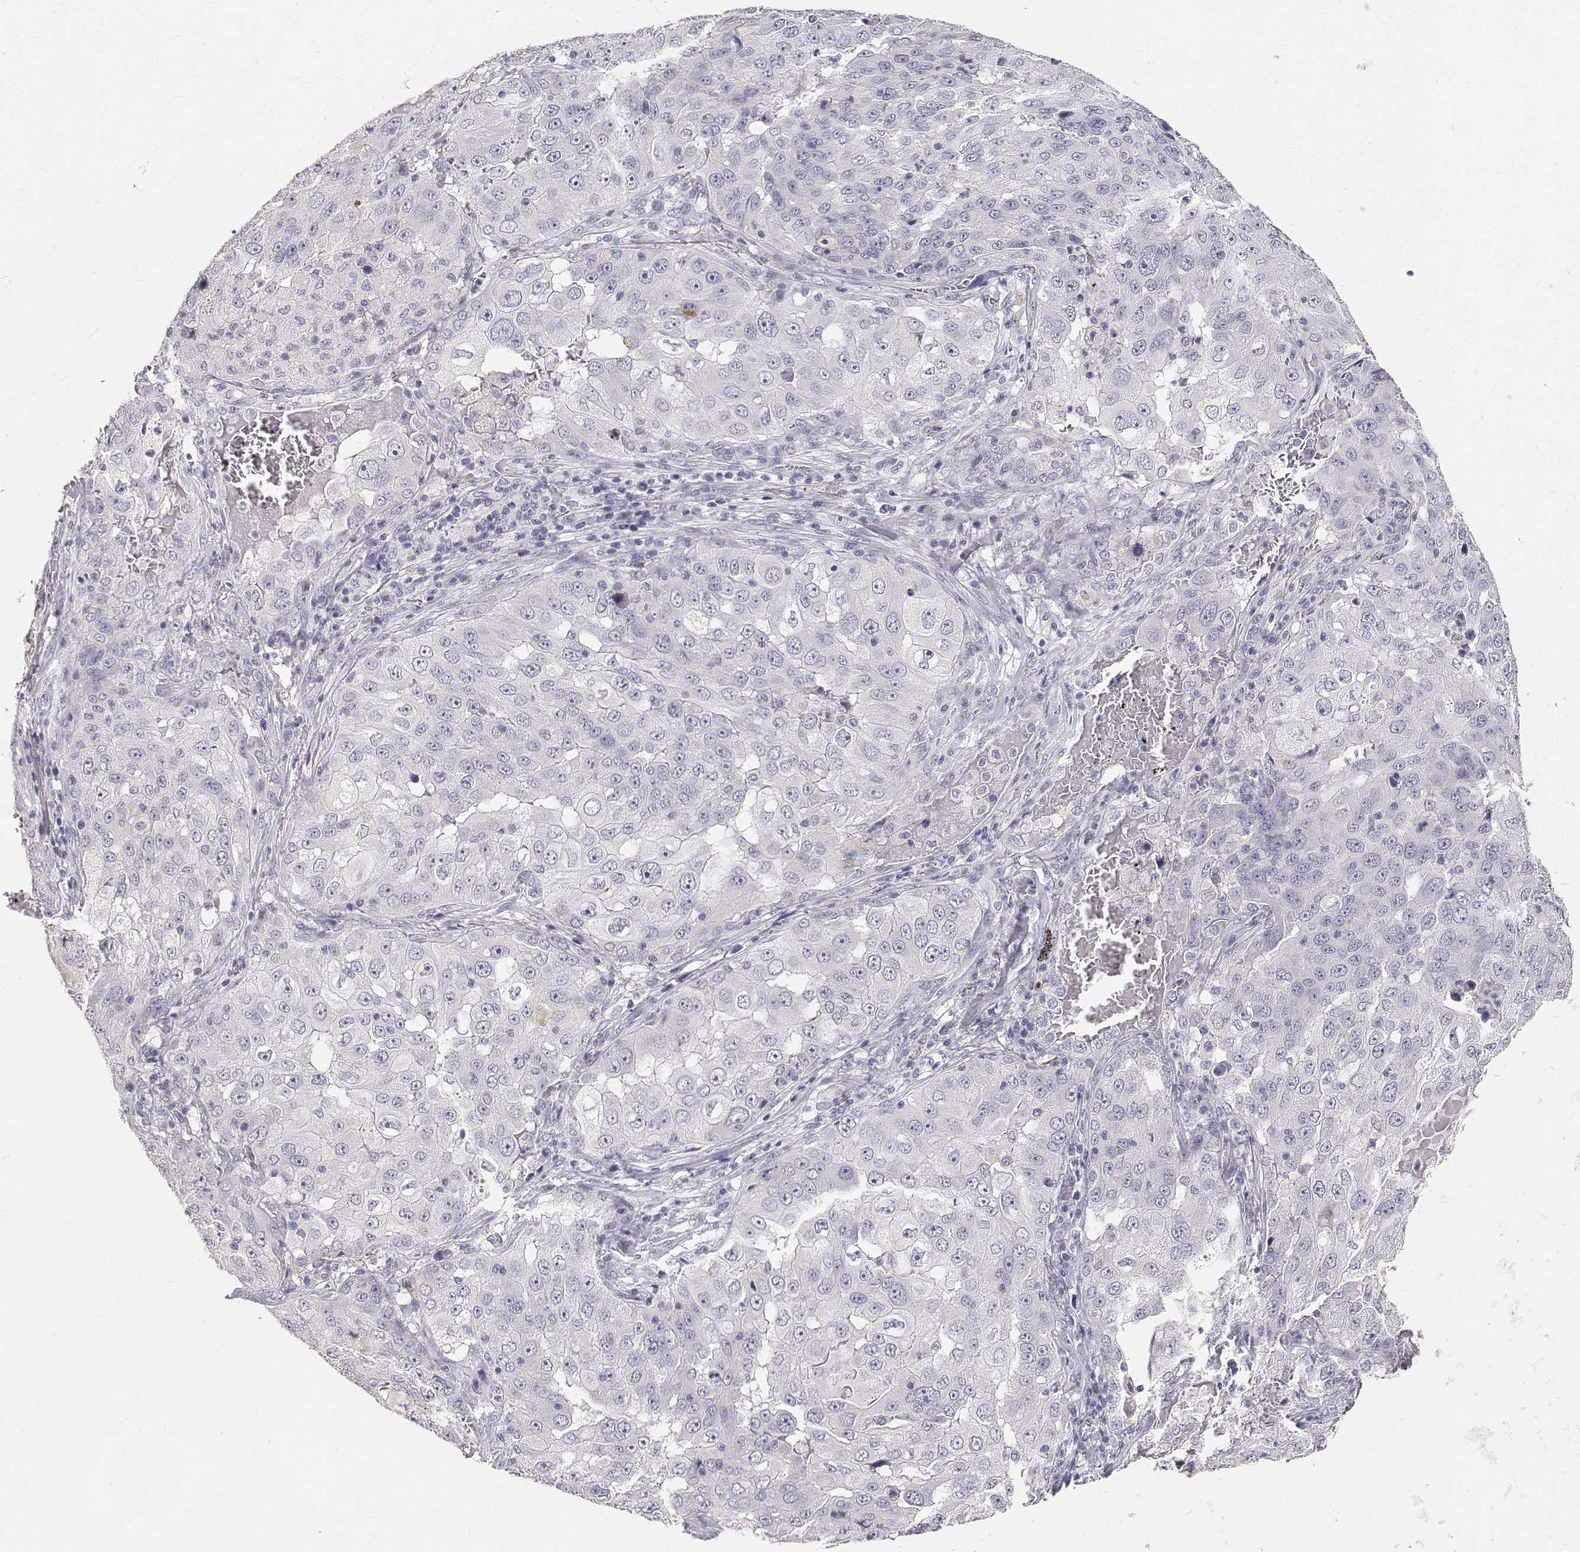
{"staining": {"intensity": "negative", "quantity": "none", "location": "none"}, "tissue": "lung cancer", "cell_type": "Tumor cells", "image_type": "cancer", "snomed": [{"axis": "morphology", "description": "Adenocarcinoma, NOS"}, {"axis": "topography", "description": "Lung"}], "caption": "The immunohistochemistry micrograph has no significant staining in tumor cells of lung cancer (adenocarcinoma) tissue.", "gene": "PAEP", "patient": {"sex": "female", "age": 61}}